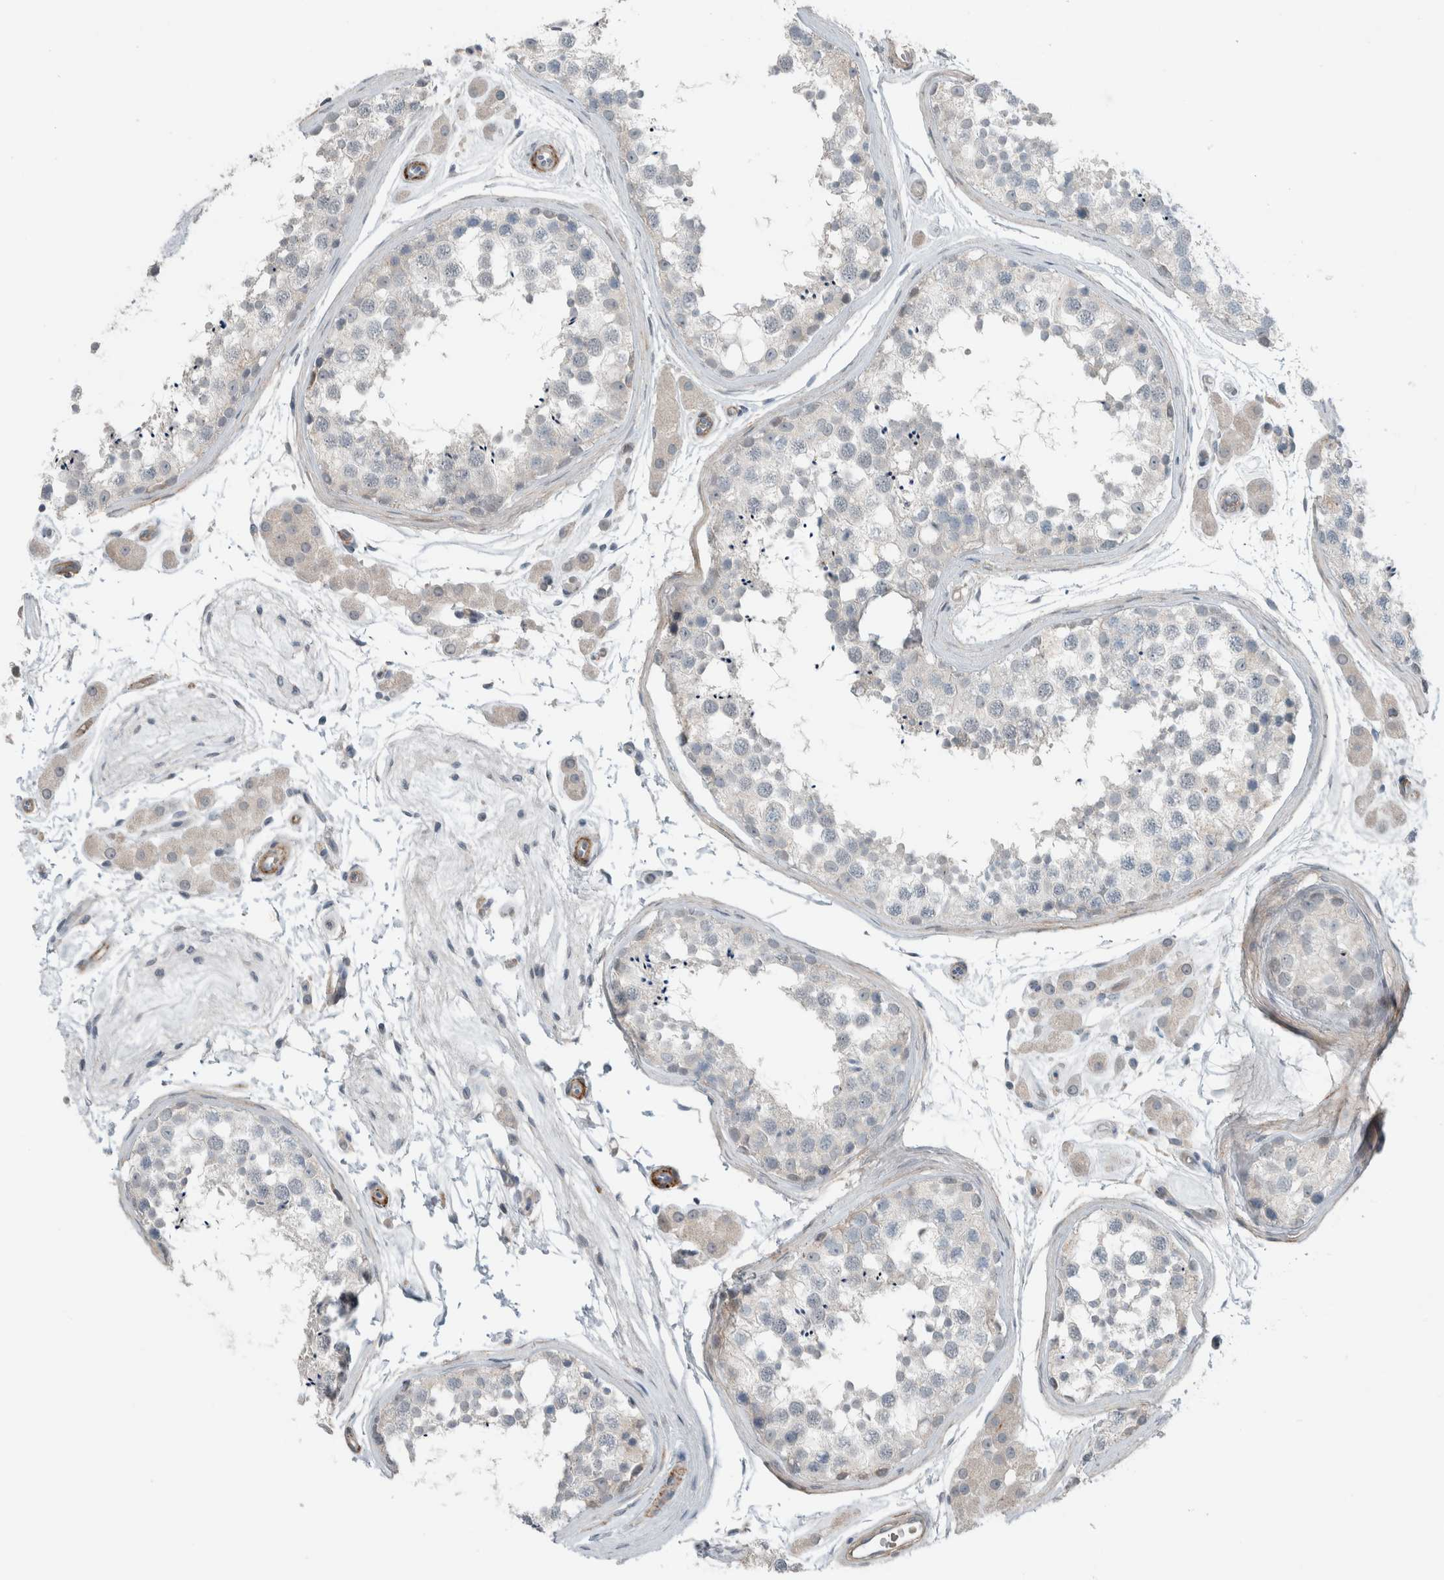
{"staining": {"intensity": "negative", "quantity": "none", "location": "none"}, "tissue": "testis", "cell_type": "Cells in seminiferous ducts", "image_type": "normal", "snomed": [{"axis": "morphology", "description": "Normal tissue, NOS"}, {"axis": "topography", "description": "Testis"}], "caption": "Normal testis was stained to show a protein in brown. There is no significant expression in cells in seminiferous ducts. (DAB immunohistochemistry (IHC) visualized using brightfield microscopy, high magnification).", "gene": "JADE2", "patient": {"sex": "male", "age": 56}}